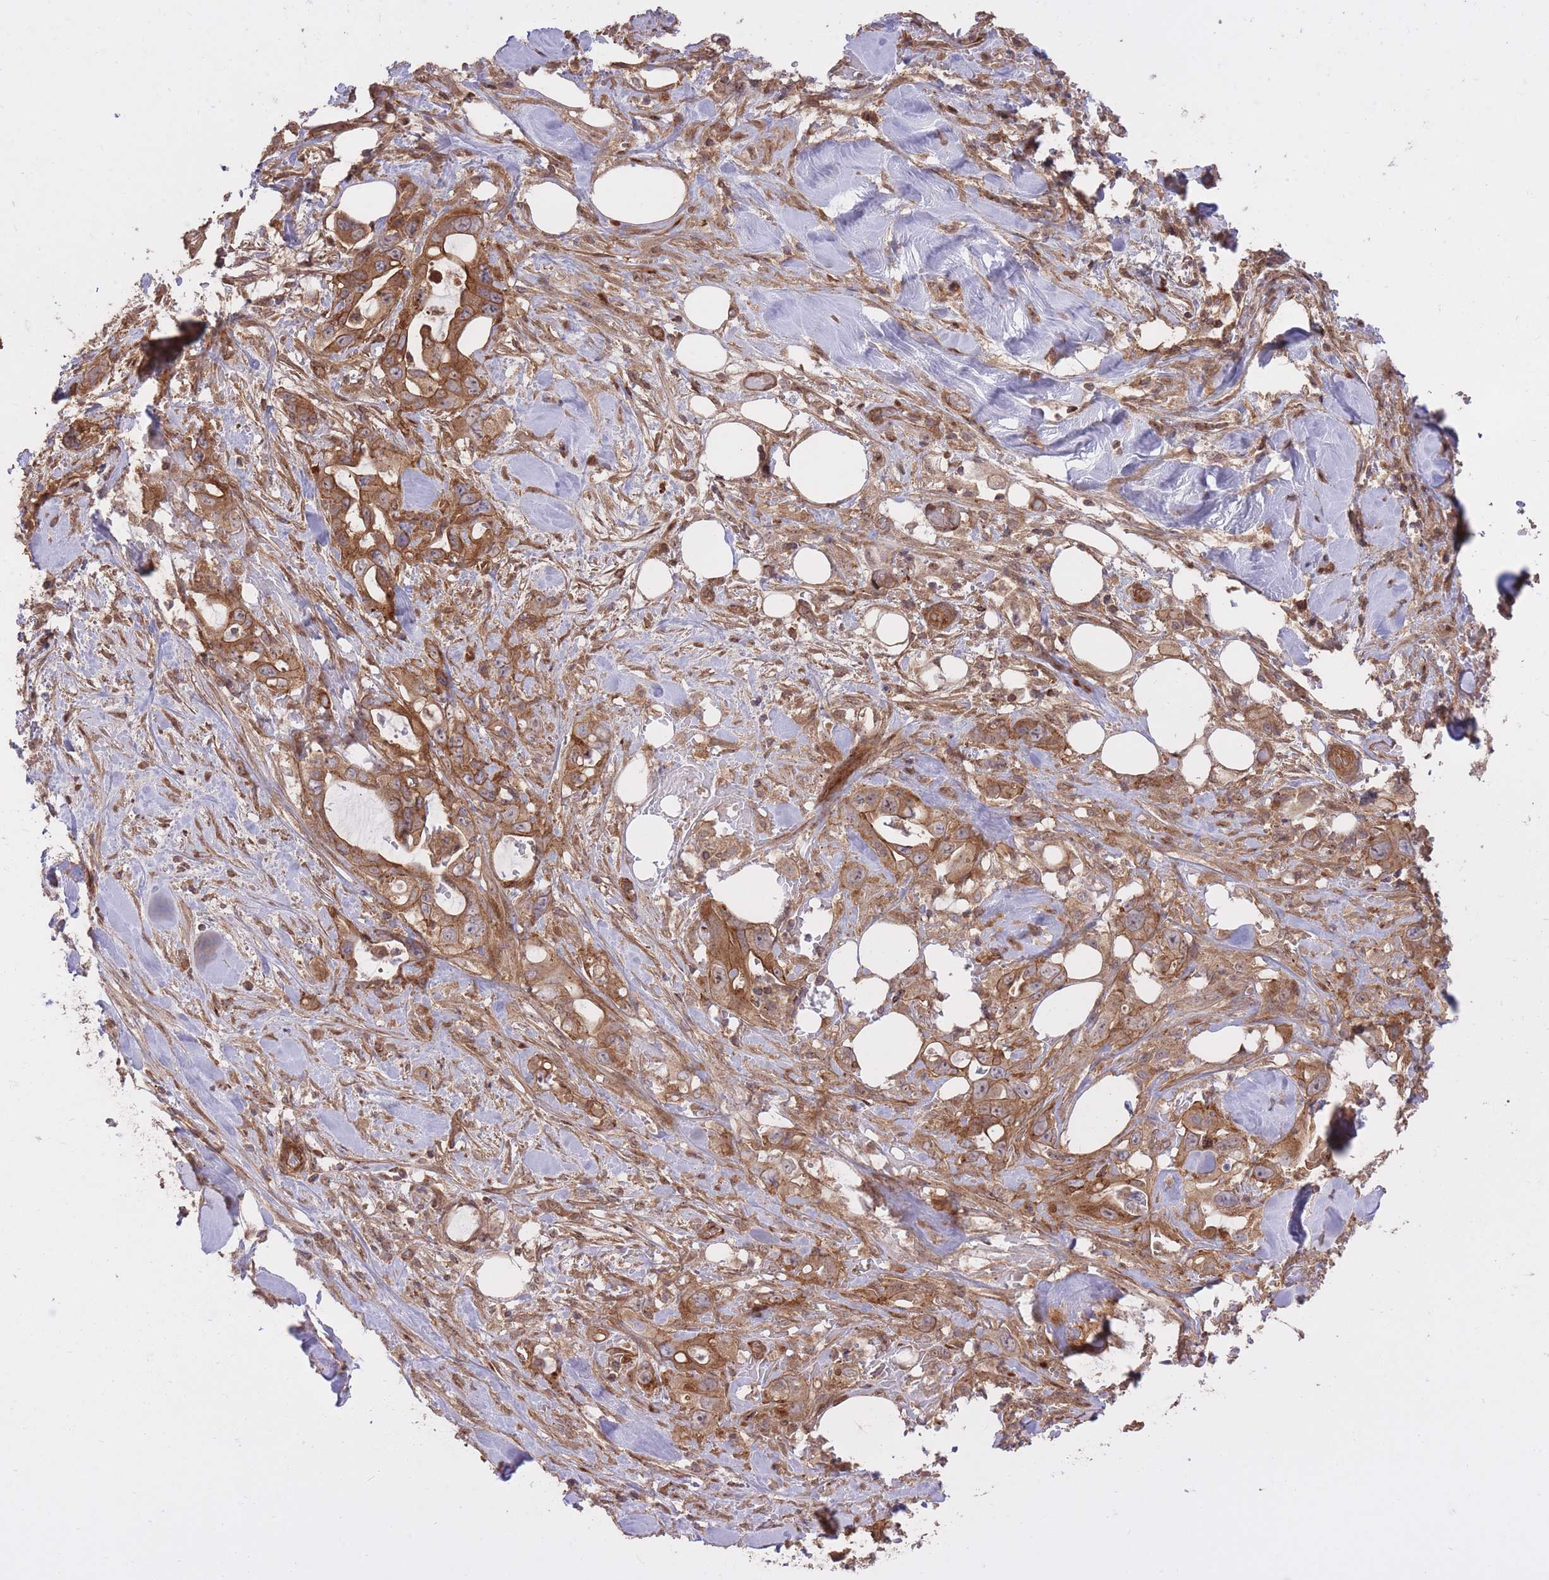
{"staining": {"intensity": "moderate", "quantity": ">75%", "location": "cytoplasmic/membranous"}, "tissue": "pancreatic cancer", "cell_type": "Tumor cells", "image_type": "cancer", "snomed": [{"axis": "morphology", "description": "Adenocarcinoma, NOS"}, {"axis": "topography", "description": "Pancreas"}], "caption": "Human pancreatic adenocarcinoma stained with a brown dye demonstrates moderate cytoplasmic/membranous positive staining in approximately >75% of tumor cells.", "gene": "PLD1", "patient": {"sex": "female", "age": 61}}